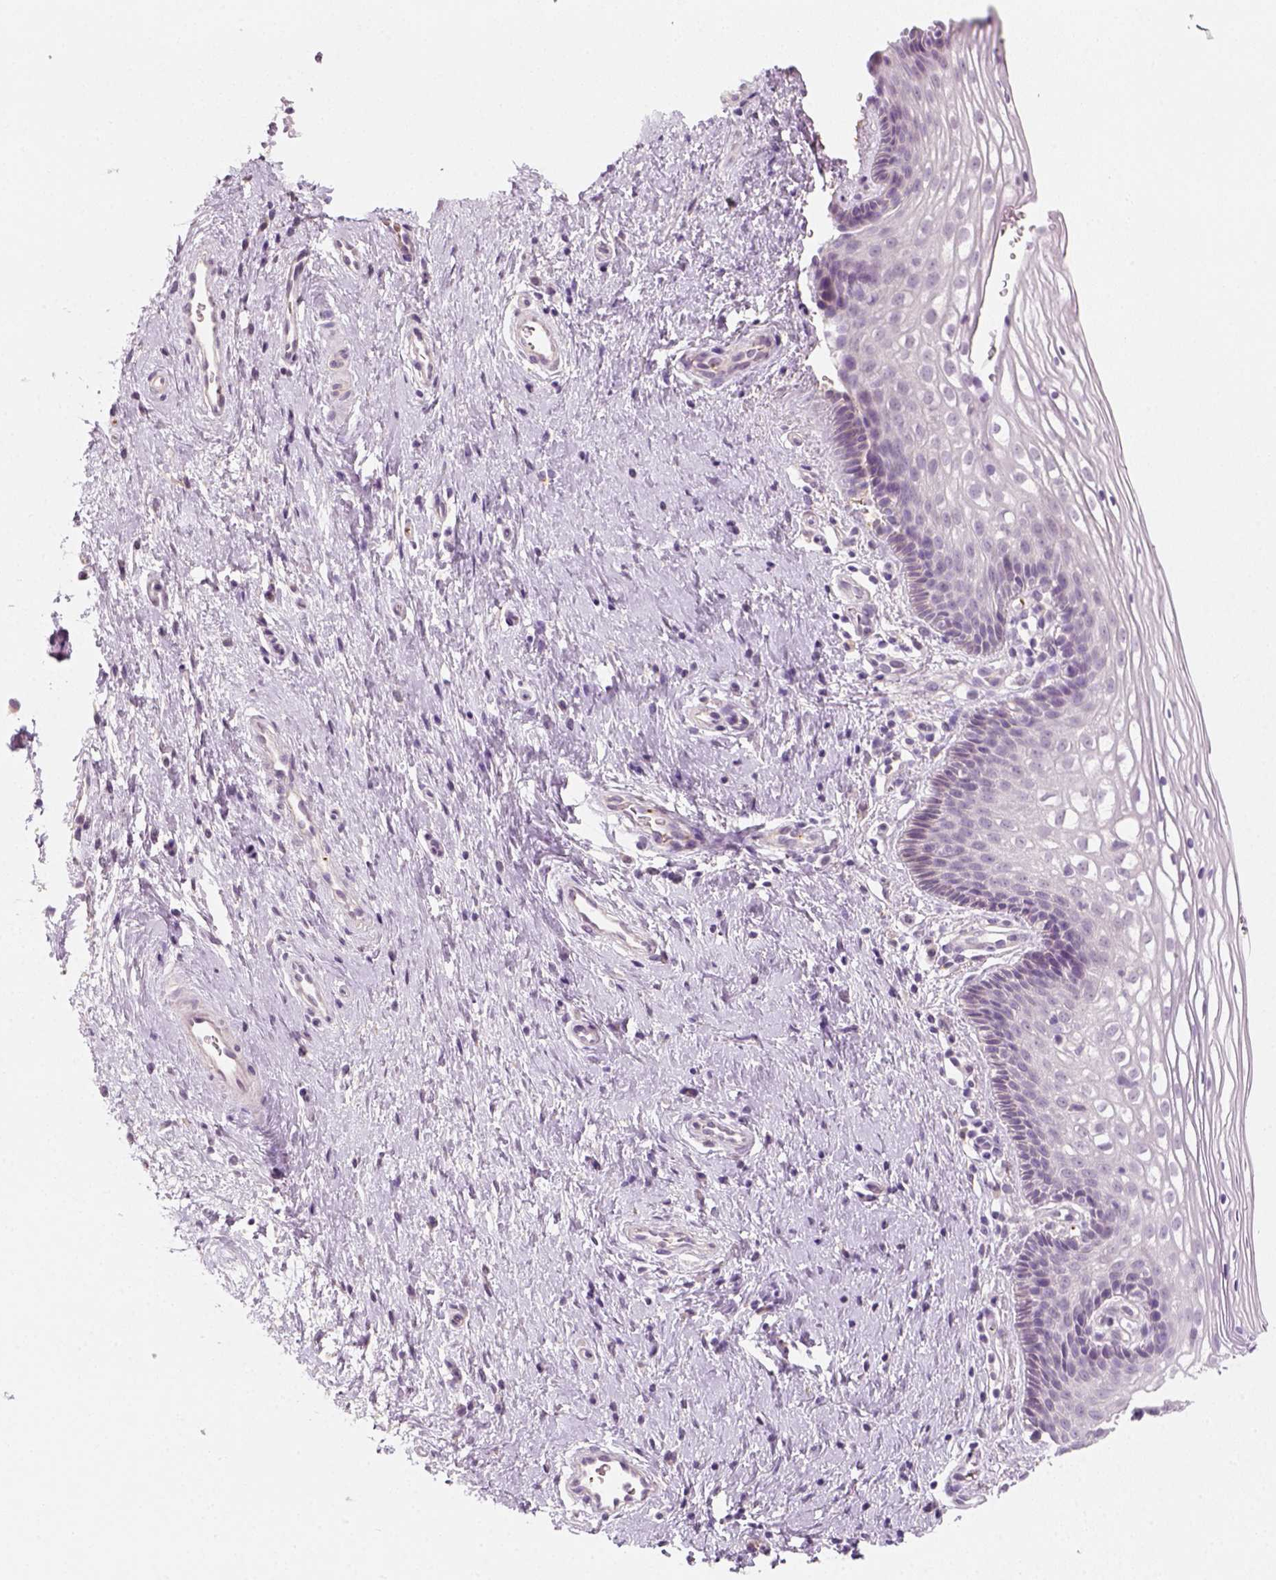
{"staining": {"intensity": "negative", "quantity": "none", "location": "none"}, "tissue": "cervix", "cell_type": "Glandular cells", "image_type": "normal", "snomed": [{"axis": "morphology", "description": "Normal tissue, NOS"}, {"axis": "topography", "description": "Cervix"}], "caption": "High magnification brightfield microscopy of unremarkable cervix stained with DAB (brown) and counterstained with hematoxylin (blue): glandular cells show no significant positivity.", "gene": "FAM163B", "patient": {"sex": "female", "age": 34}}